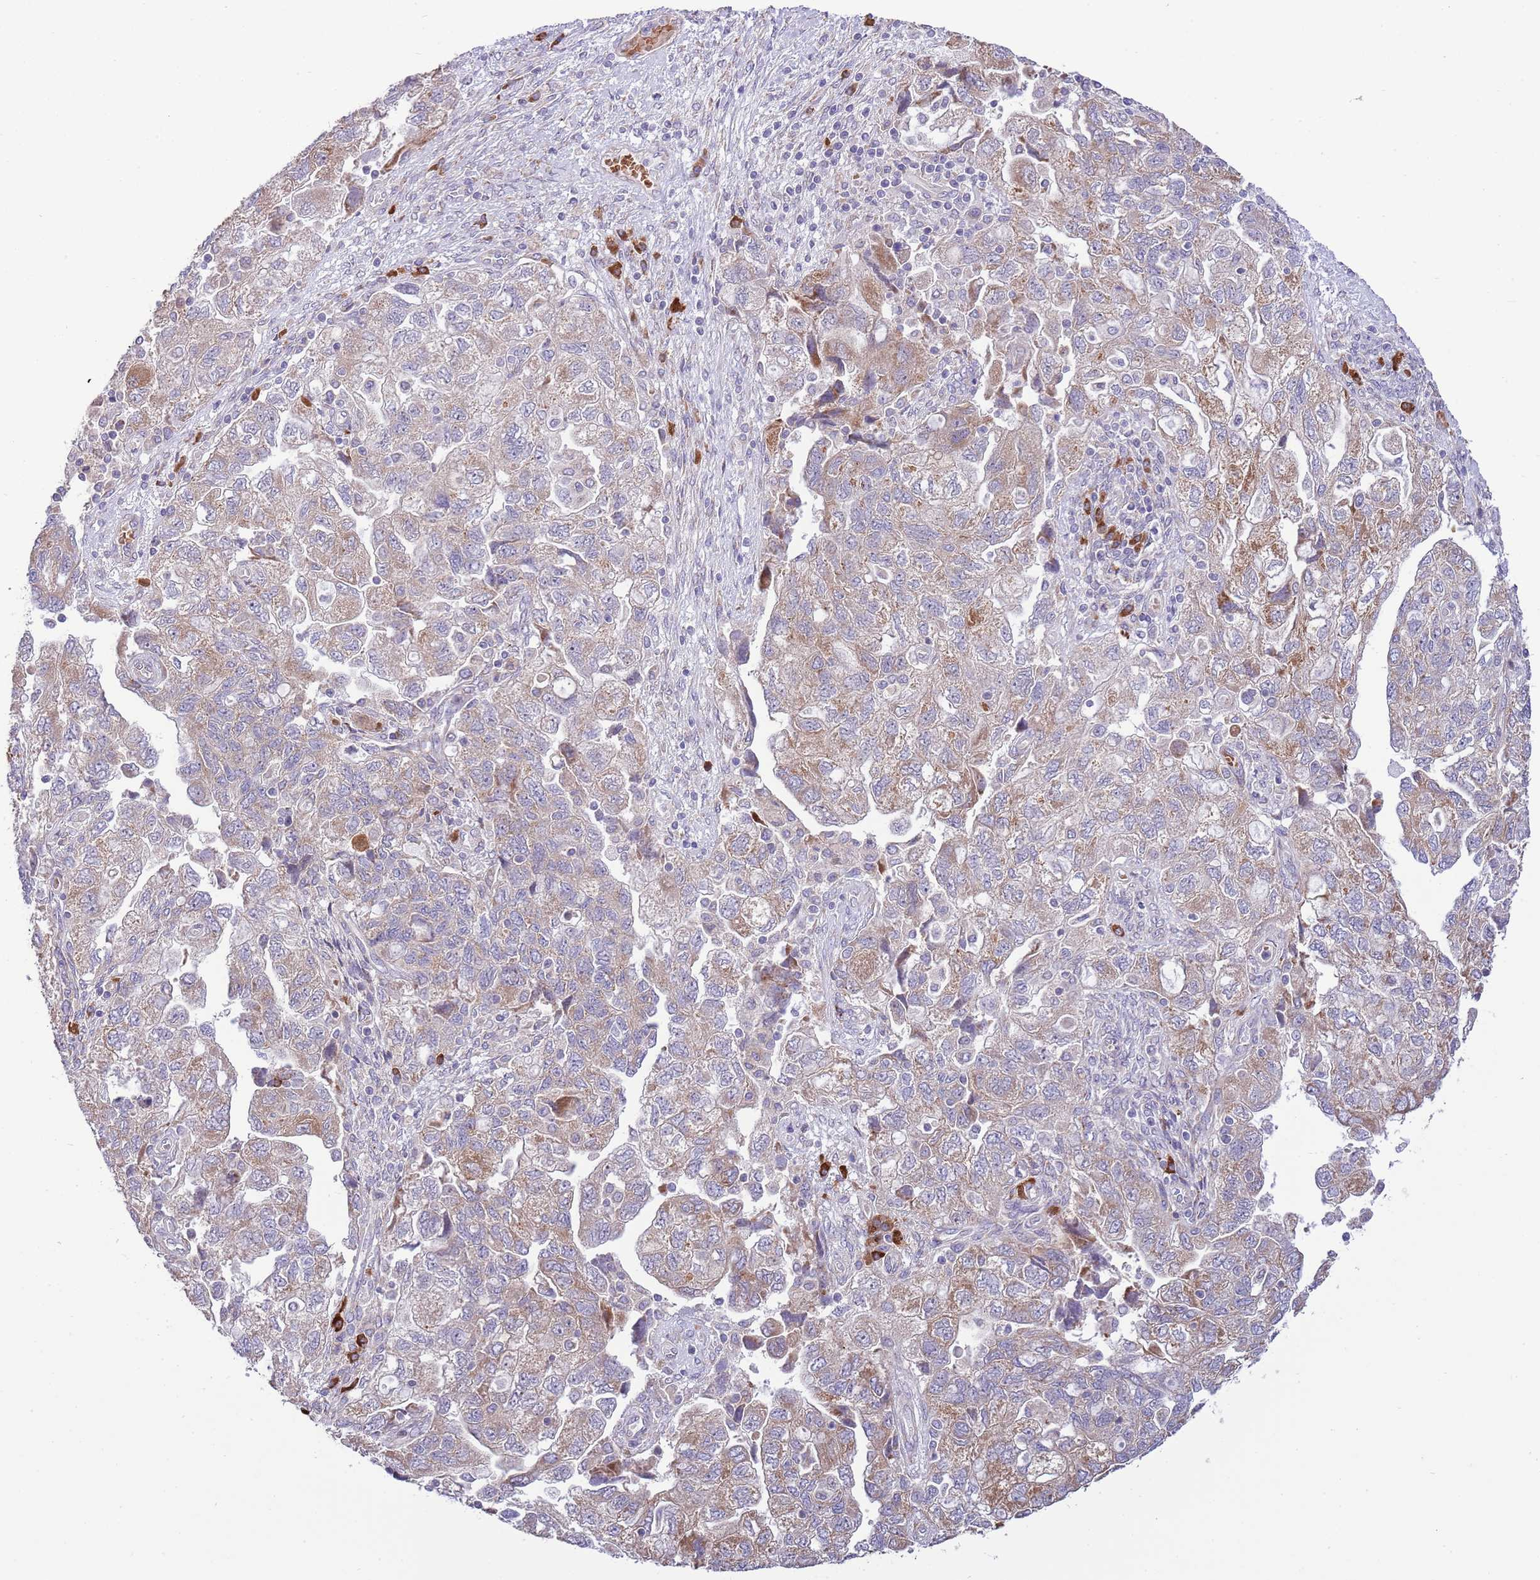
{"staining": {"intensity": "moderate", "quantity": ">75%", "location": "cytoplasmic/membranous"}, "tissue": "ovarian cancer", "cell_type": "Tumor cells", "image_type": "cancer", "snomed": [{"axis": "morphology", "description": "Carcinoma, NOS"}, {"axis": "morphology", "description": "Cystadenocarcinoma, serous, NOS"}, {"axis": "topography", "description": "Ovary"}], "caption": "The image exhibits a brown stain indicating the presence of a protein in the cytoplasmic/membranous of tumor cells in ovarian cancer.", "gene": "DAND5", "patient": {"sex": "female", "age": 69}}